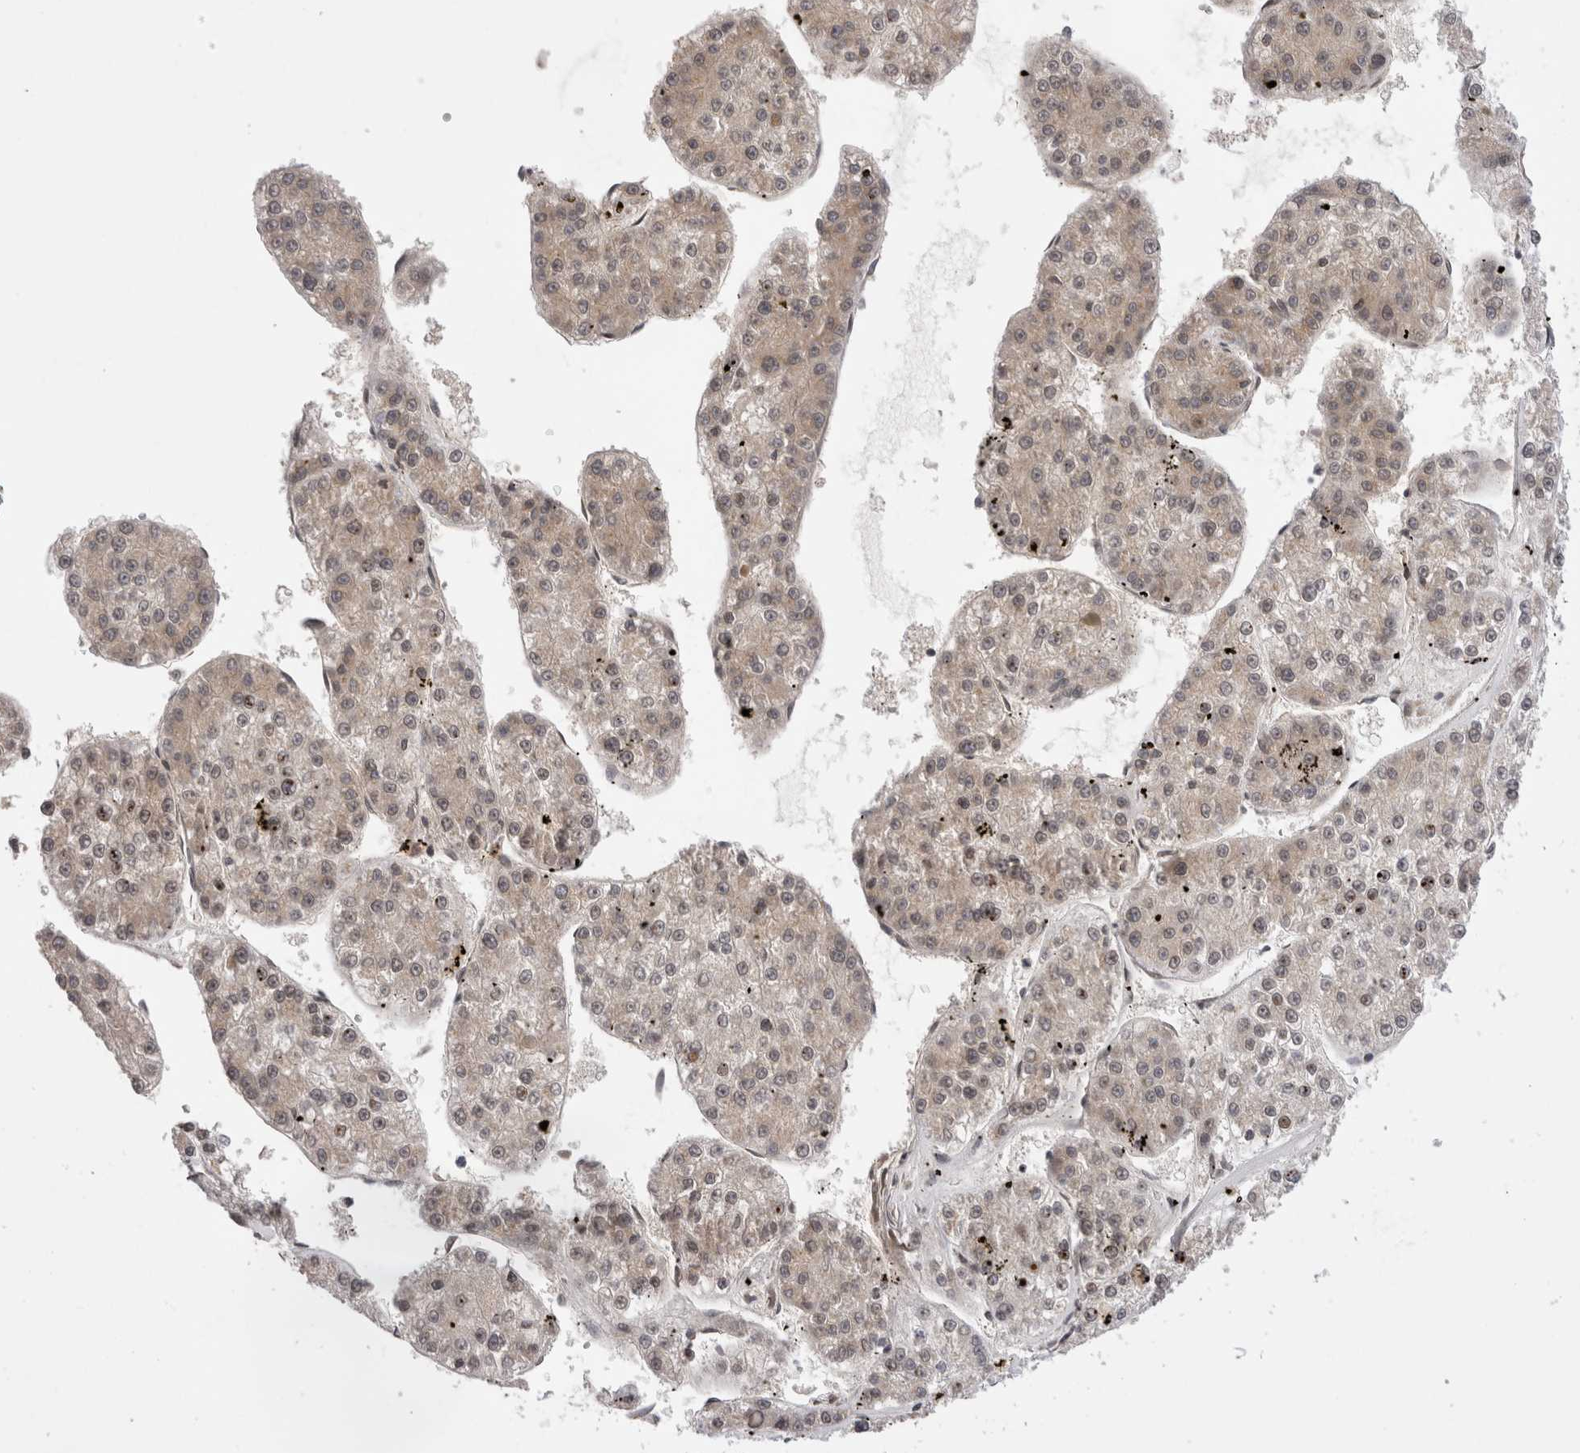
{"staining": {"intensity": "weak", "quantity": "25%-75%", "location": "cytoplasmic/membranous,nuclear"}, "tissue": "liver cancer", "cell_type": "Tumor cells", "image_type": "cancer", "snomed": [{"axis": "morphology", "description": "Carcinoma, Hepatocellular, NOS"}, {"axis": "topography", "description": "Liver"}], "caption": "Human liver hepatocellular carcinoma stained with a protein marker reveals weak staining in tumor cells.", "gene": "TMEM65", "patient": {"sex": "female", "age": 73}}